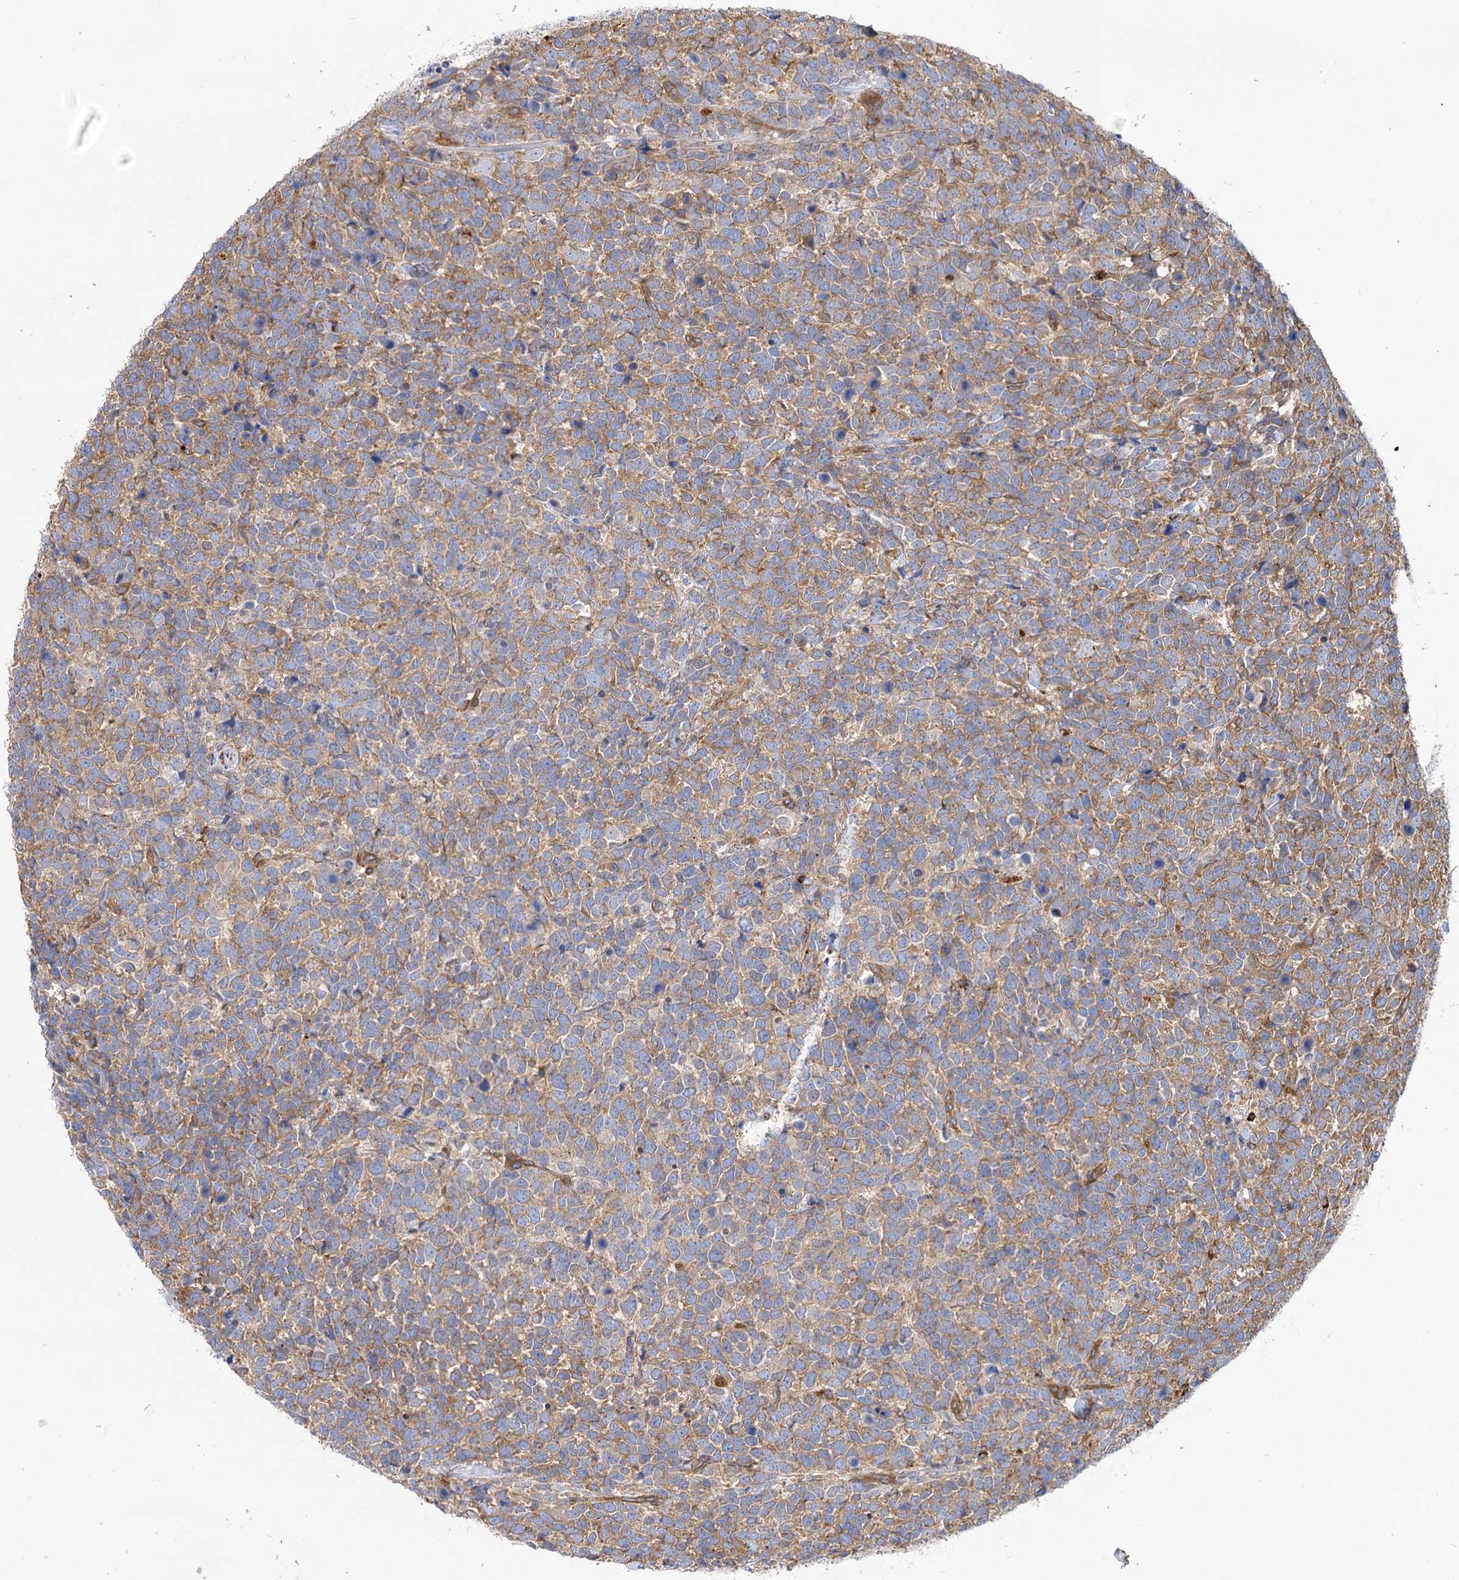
{"staining": {"intensity": "moderate", "quantity": ">75%", "location": "cytoplasmic/membranous"}, "tissue": "urothelial cancer", "cell_type": "Tumor cells", "image_type": "cancer", "snomed": [{"axis": "morphology", "description": "Urothelial carcinoma, High grade"}, {"axis": "topography", "description": "Urinary bladder"}], "caption": "IHC photomicrograph of neoplastic tissue: human urothelial cancer stained using immunohistochemistry demonstrates medium levels of moderate protein expression localized specifically in the cytoplasmic/membranous of tumor cells, appearing as a cytoplasmic/membranous brown color.", "gene": "GUSB", "patient": {"sex": "female", "age": 82}}